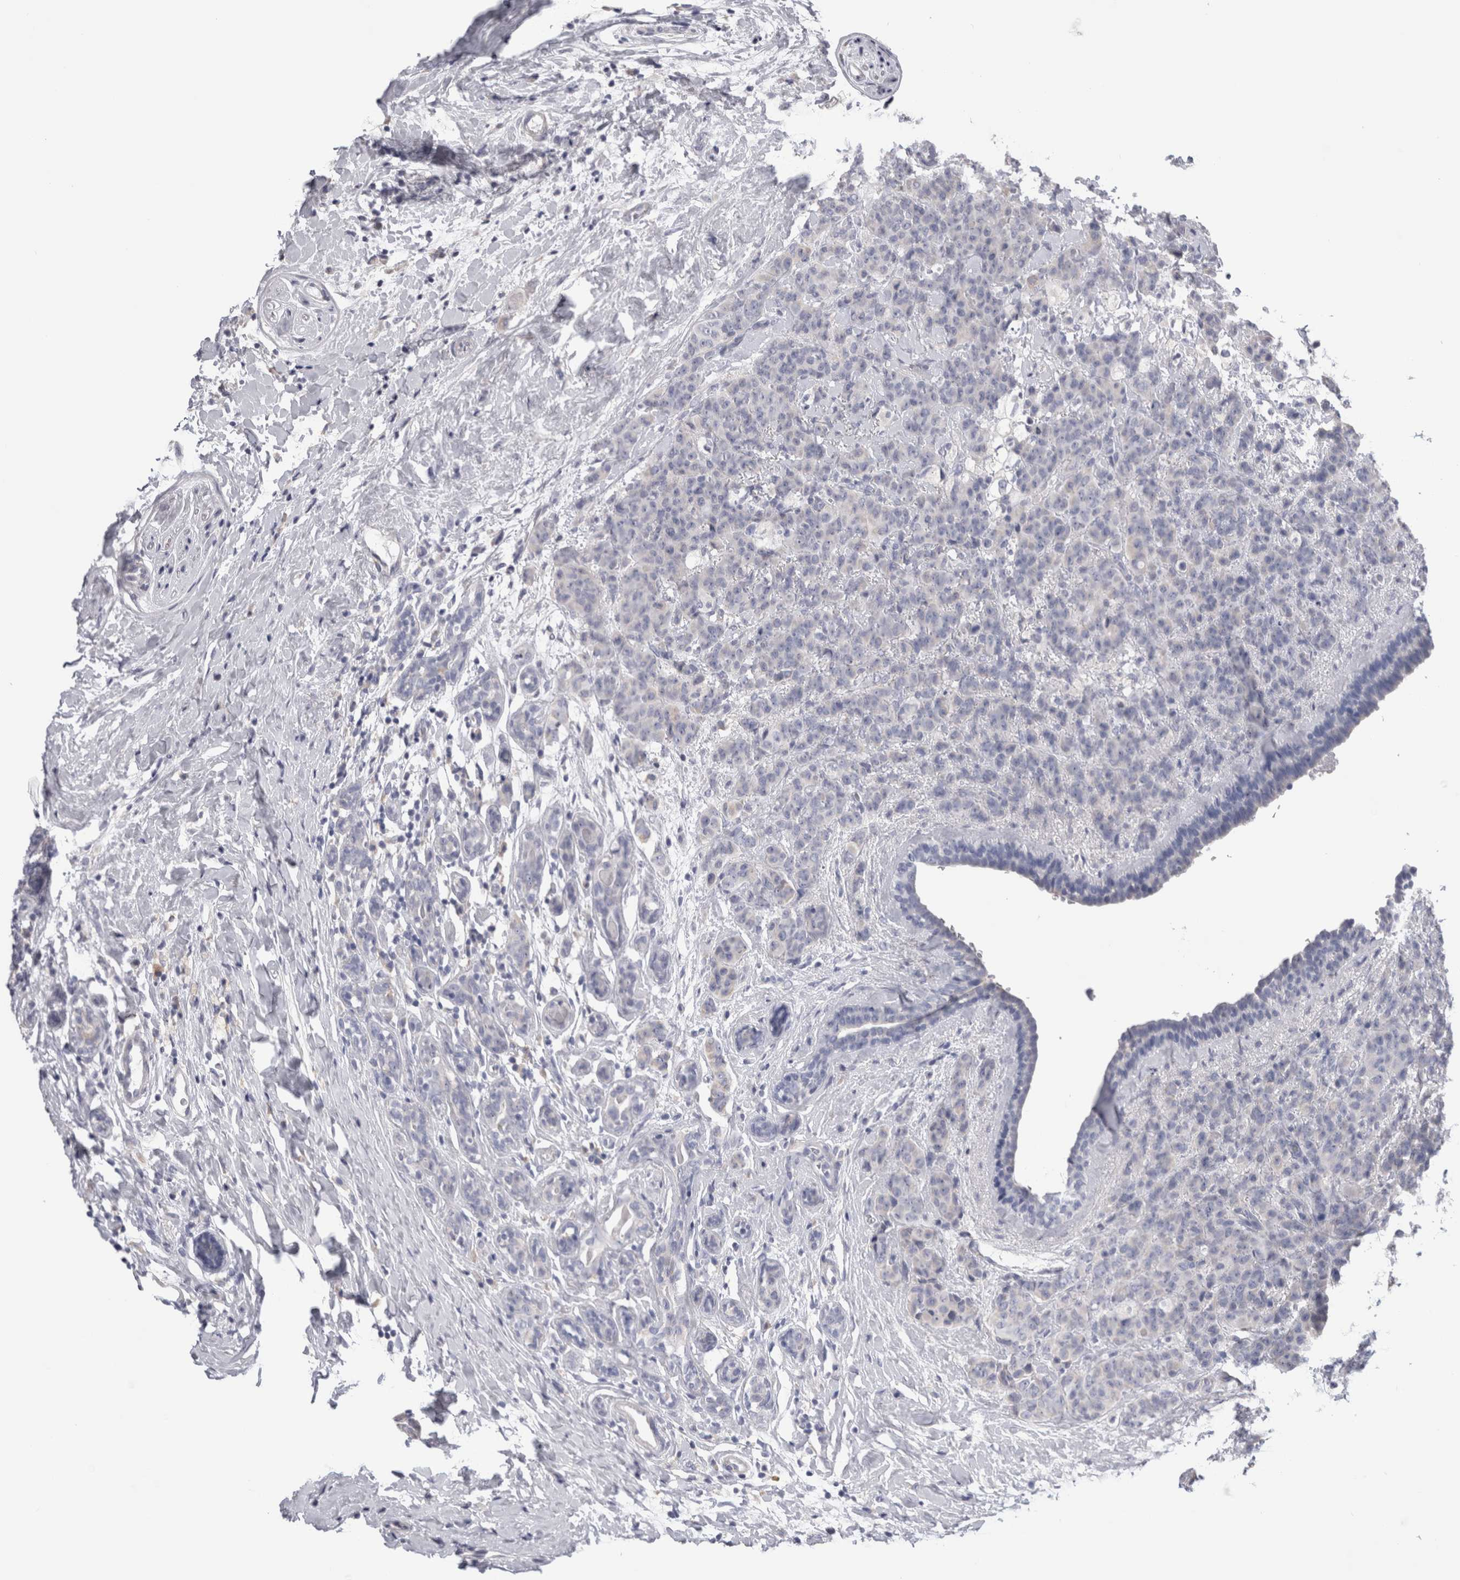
{"staining": {"intensity": "negative", "quantity": "none", "location": "none"}, "tissue": "breast cancer", "cell_type": "Tumor cells", "image_type": "cancer", "snomed": [{"axis": "morphology", "description": "Normal tissue, NOS"}, {"axis": "morphology", "description": "Duct carcinoma"}, {"axis": "topography", "description": "Breast"}], "caption": "There is no significant expression in tumor cells of breast intraductal carcinoma. (DAB immunohistochemistry (IHC) with hematoxylin counter stain).", "gene": "SMAP2", "patient": {"sex": "female", "age": 40}}